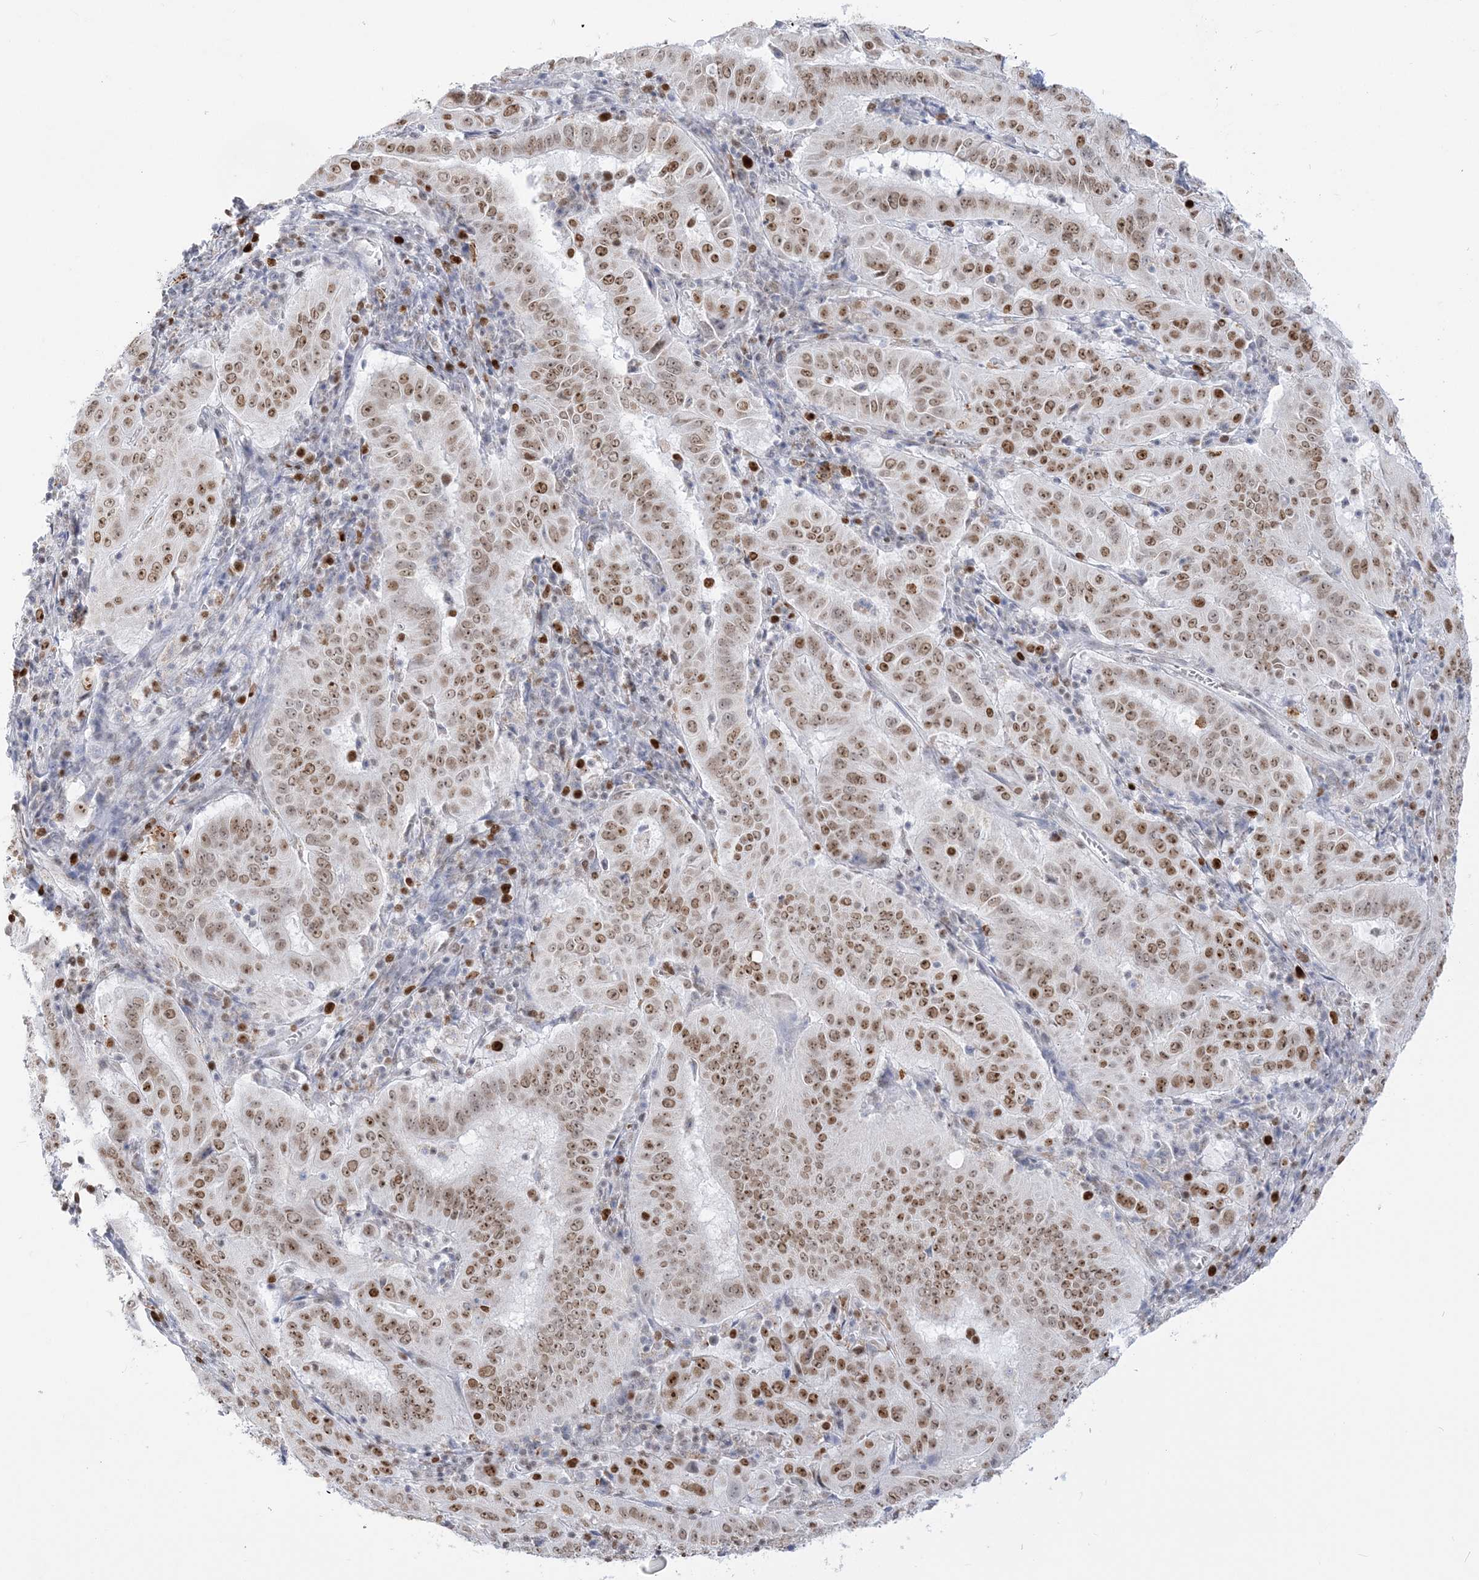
{"staining": {"intensity": "moderate", "quantity": ">75%", "location": "nuclear"}, "tissue": "pancreatic cancer", "cell_type": "Tumor cells", "image_type": "cancer", "snomed": [{"axis": "morphology", "description": "Adenocarcinoma, NOS"}, {"axis": "topography", "description": "Pancreas"}], "caption": "This is a photomicrograph of immunohistochemistry (IHC) staining of pancreatic cancer (adenocarcinoma), which shows moderate positivity in the nuclear of tumor cells.", "gene": "DDX21", "patient": {"sex": "male", "age": 63}}